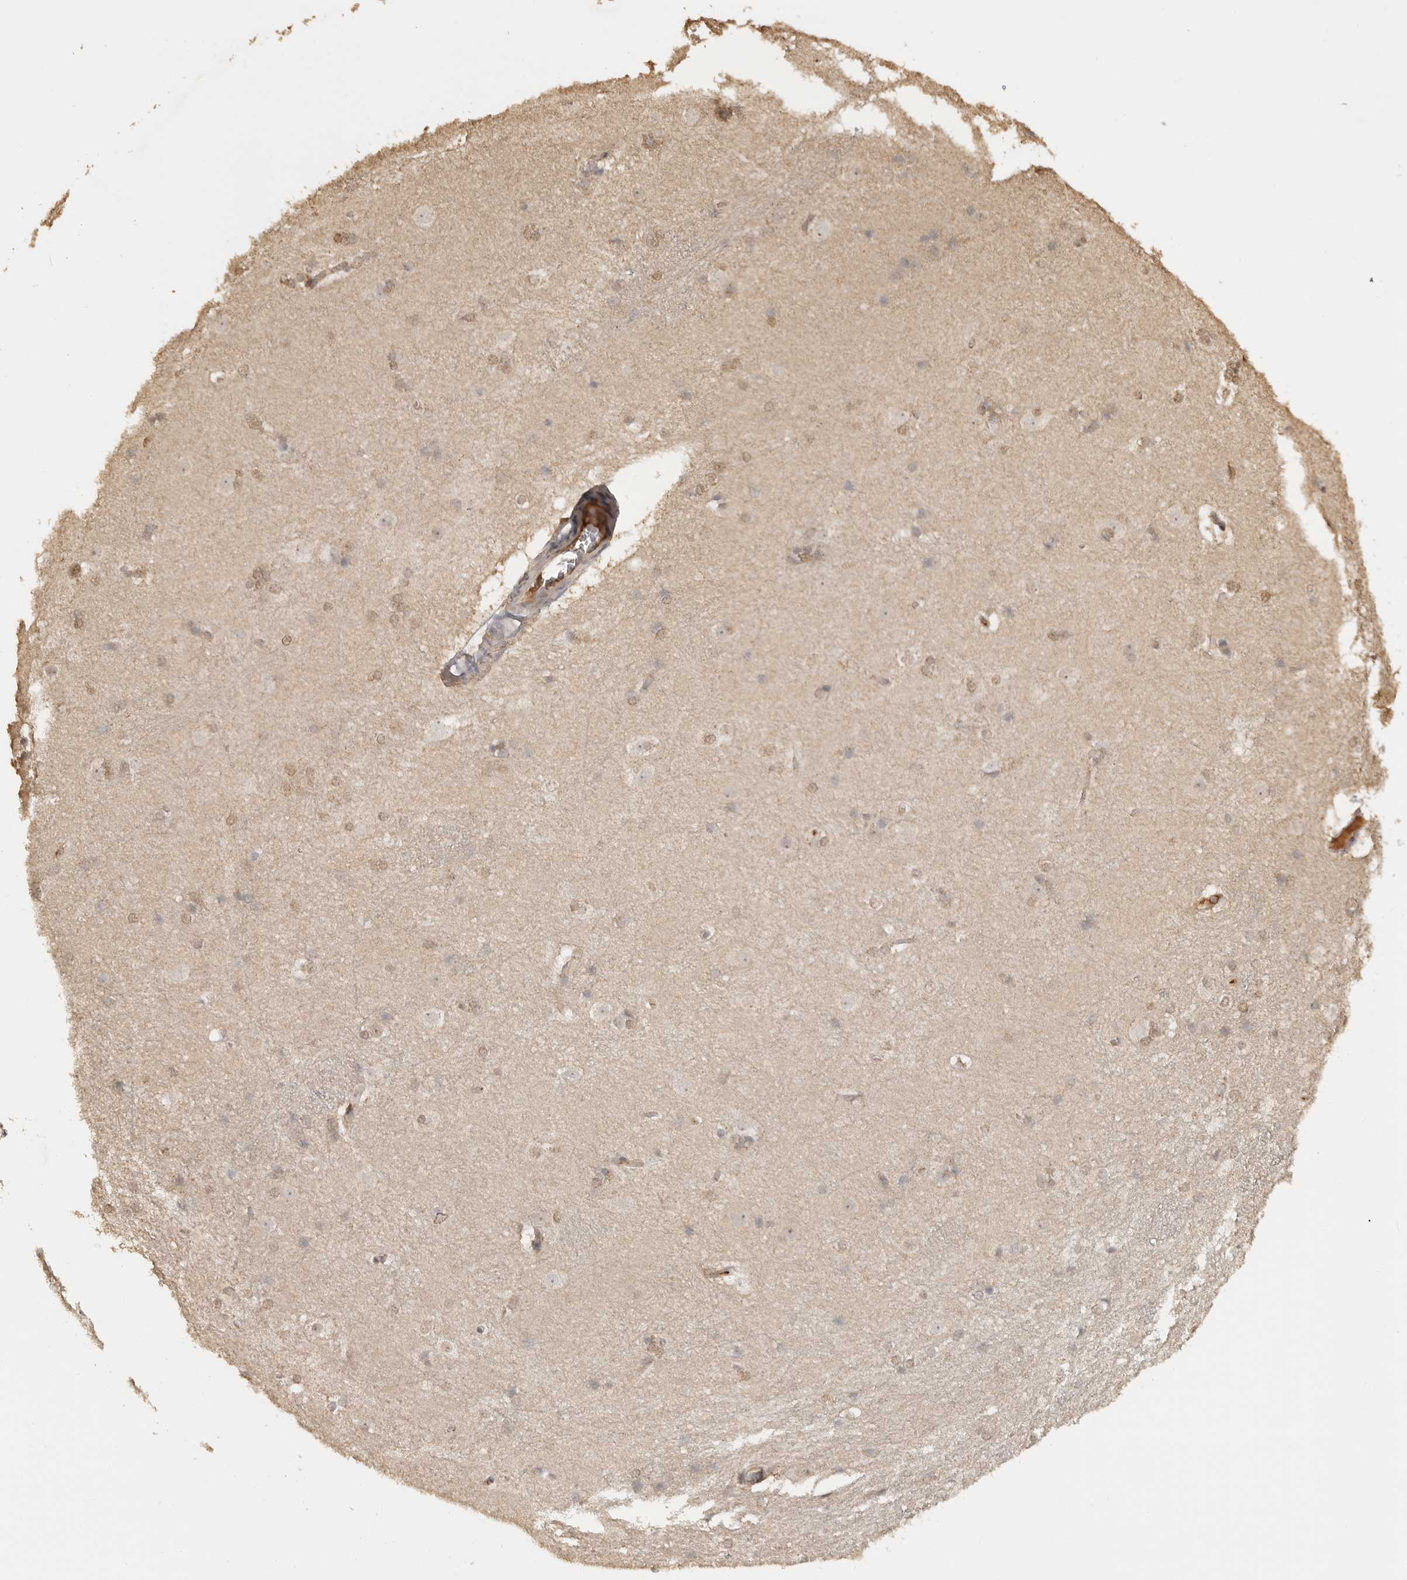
{"staining": {"intensity": "moderate", "quantity": "25%-75%", "location": "nuclear"}, "tissue": "caudate", "cell_type": "Glial cells", "image_type": "normal", "snomed": [{"axis": "morphology", "description": "Normal tissue, NOS"}, {"axis": "topography", "description": "Lateral ventricle wall"}], "caption": "This photomicrograph exhibits benign caudate stained with IHC to label a protein in brown. The nuclear of glial cells show moderate positivity for the protein. Nuclei are counter-stained blue.", "gene": "ASPSCR1", "patient": {"sex": "female", "age": 19}}